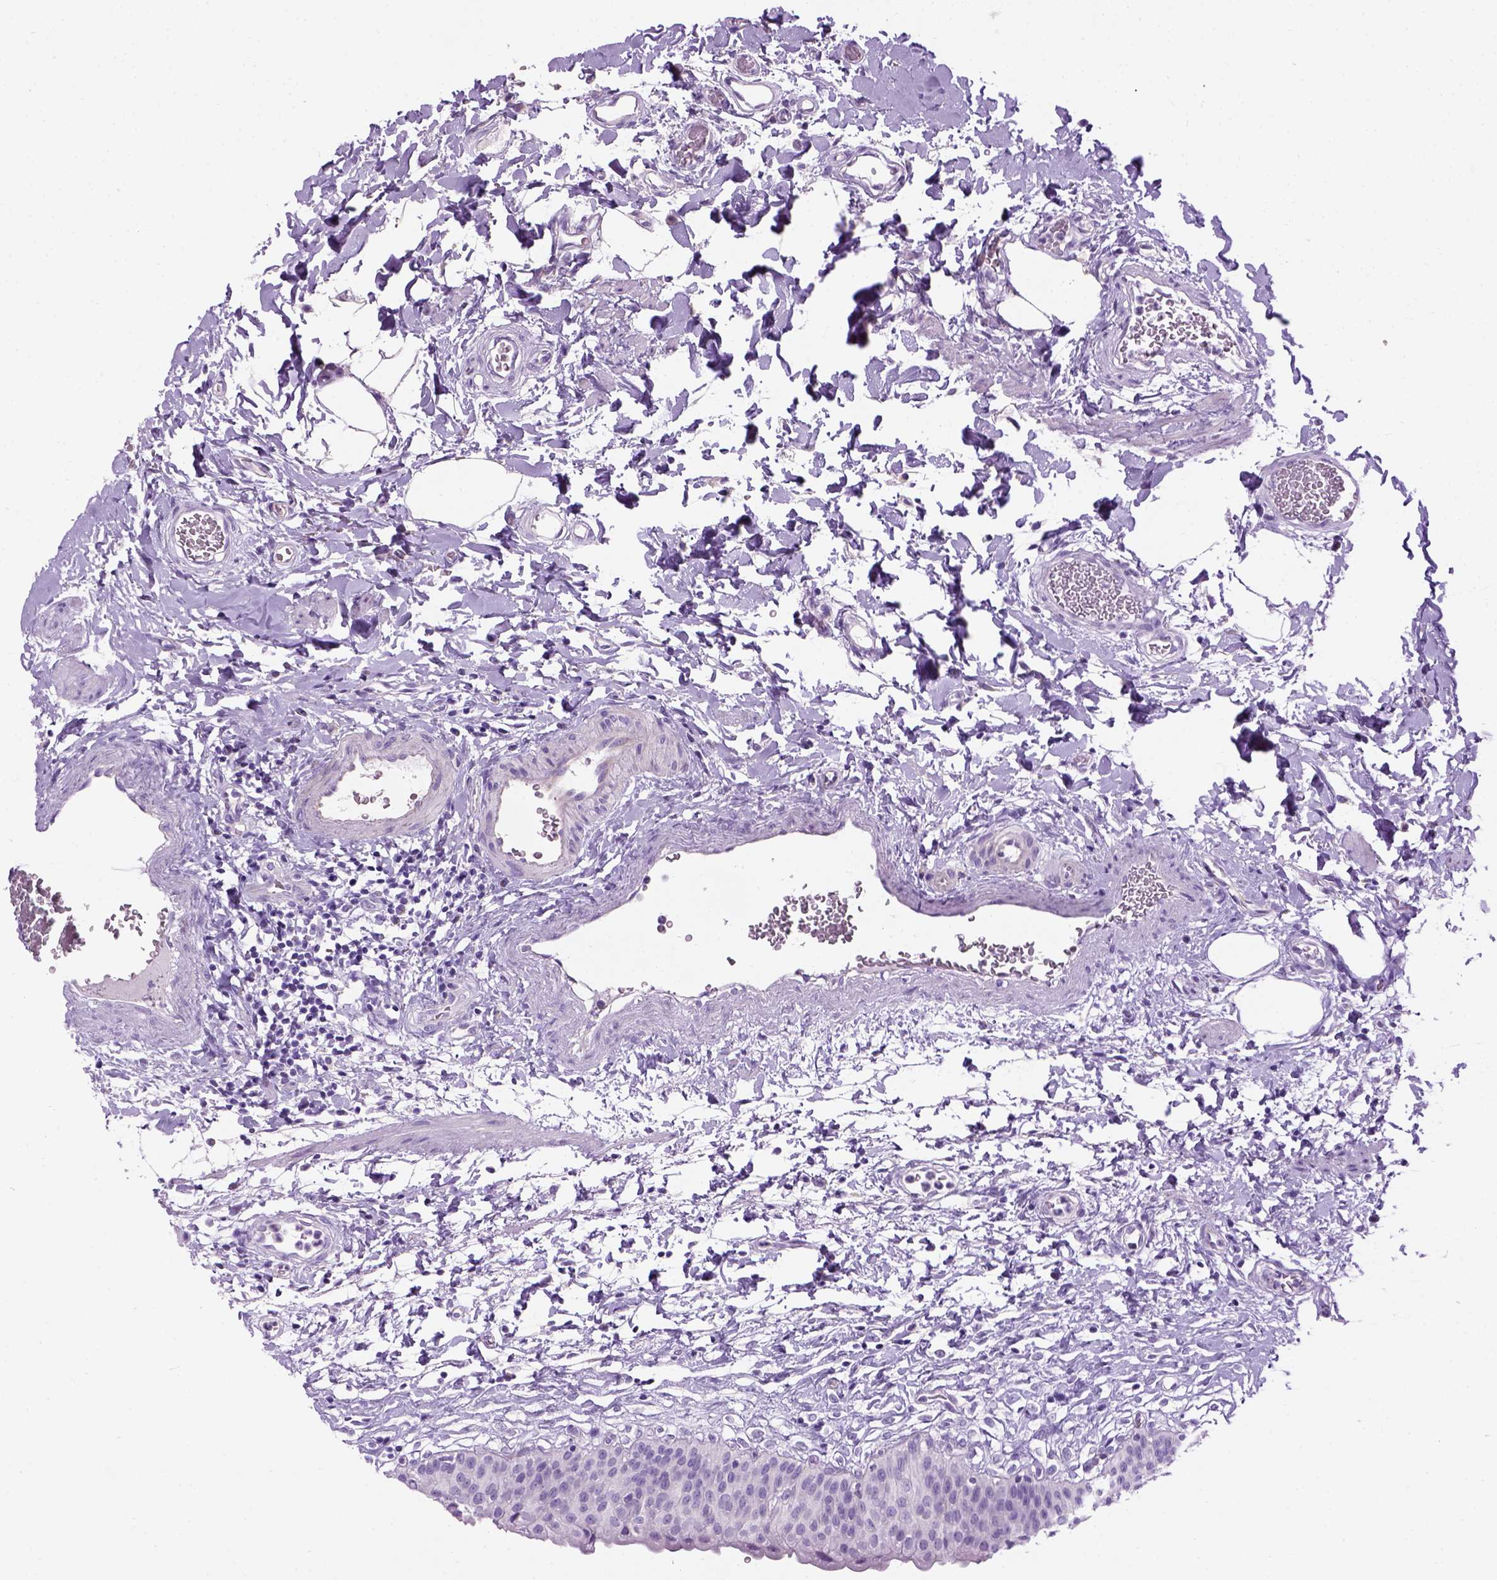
{"staining": {"intensity": "negative", "quantity": "none", "location": "none"}, "tissue": "urinary bladder", "cell_type": "Urothelial cells", "image_type": "normal", "snomed": [{"axis": "morphology", "description": "Normal tissue, NOS"}, {"axis": "topography", "description": "Urinary bladder"}], "caption": "The IHC photomicrograph has no significant staining in urothelial cells of urinary bladder.", "gene": "GABRB2", "patient": {"sex": "male", "age": 55}}